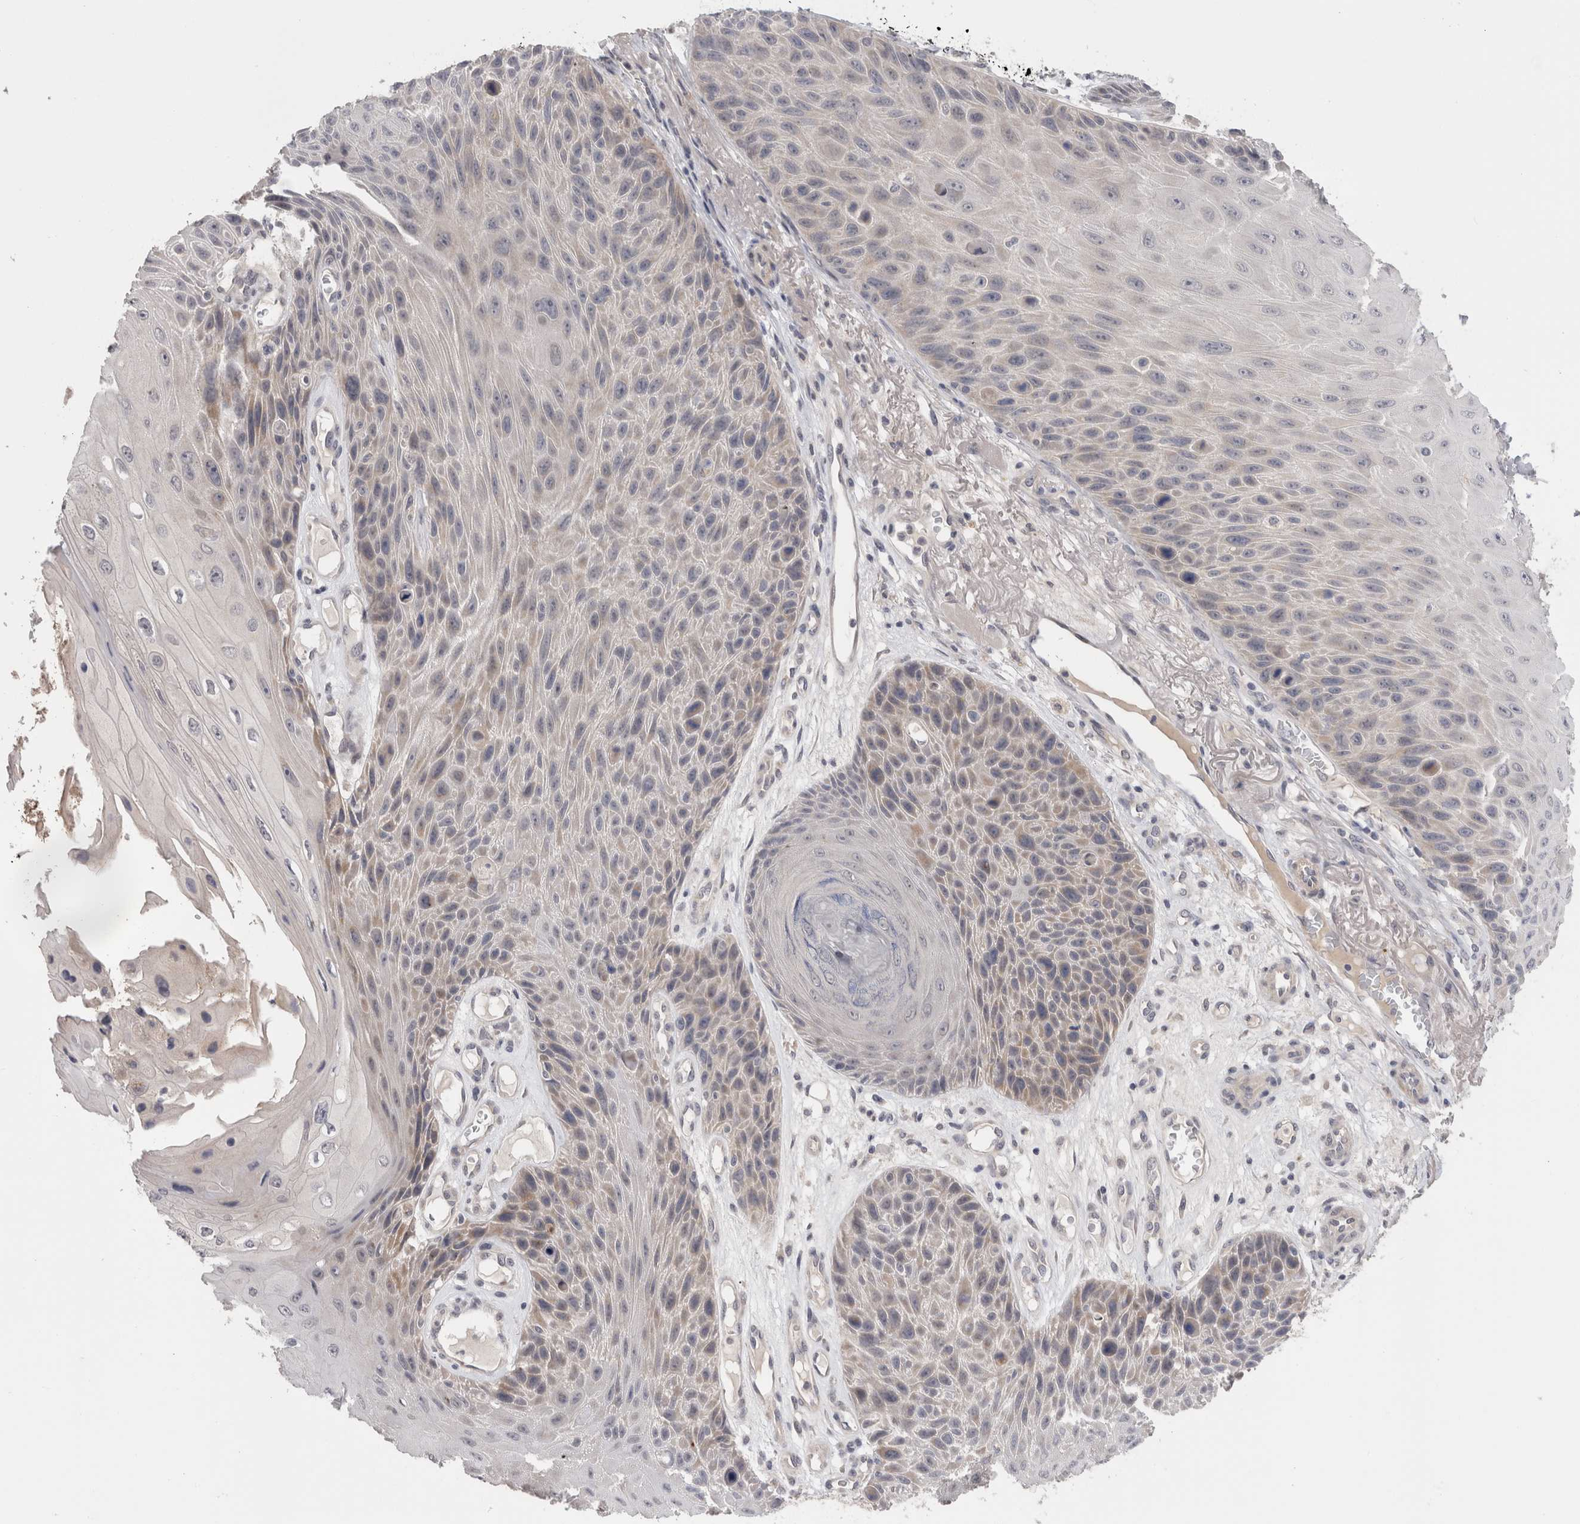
{"staining": {"intensity": "weak", "quantity": "<25%", "location": "cytoplasmic/membranous"}, "tissue": "skin cancer", "cell_type": "Tumor cells", "image_type": "cancer", "snomed": [{"axis": "morphology", "description": "Squamous cell carcinoma, NOS"}, {"axis": "topography", "description": "Skin"}], "caption": "A high-resolution histopathology image shows IHC staining of skin cancer (squamous cell carcinoma), which reveals no significant expression in tumor cells.", "gene": "CRYBG1", "patient": {"sex": "female", "age": 88}}